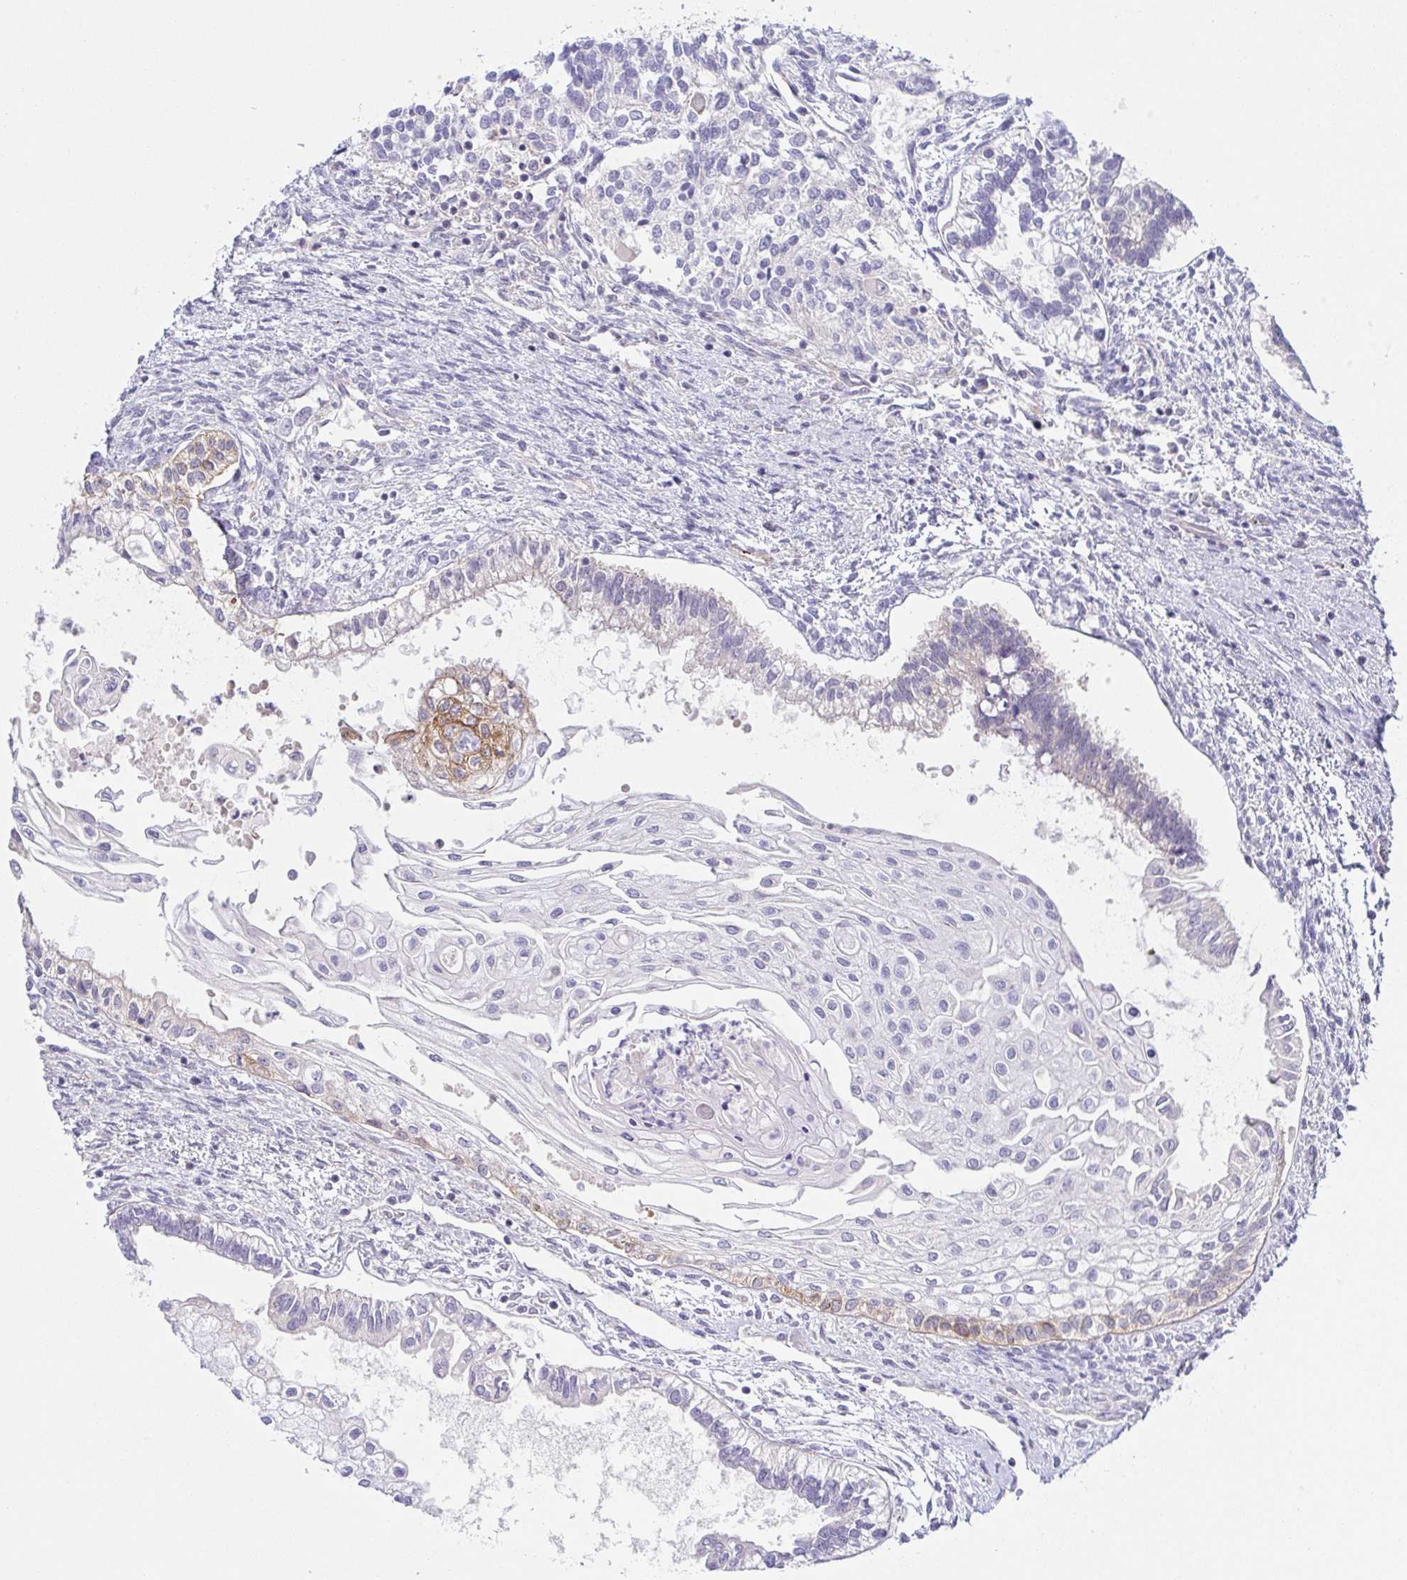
{"staining": {"intensity": "weak", "quantity": "<25%", "location": "cytoplasmic/membranous"}, "tissue": "testis cancer", "cell_type": "Tumor cells", "image_type": "cancer", "snomed": [{"axis": "morphology", "description": "Carcinoma, Embryonal, NOS"}, {"axis": "topography", "description": "Testis"}], "caption": "A high-resolution photomicrograph shows immunohistochemistry staining of testis cancer, which displays no significant expression in tumor cells.", "gene": "COL17A1", "patient": {"sex": "male", "age": 37}}